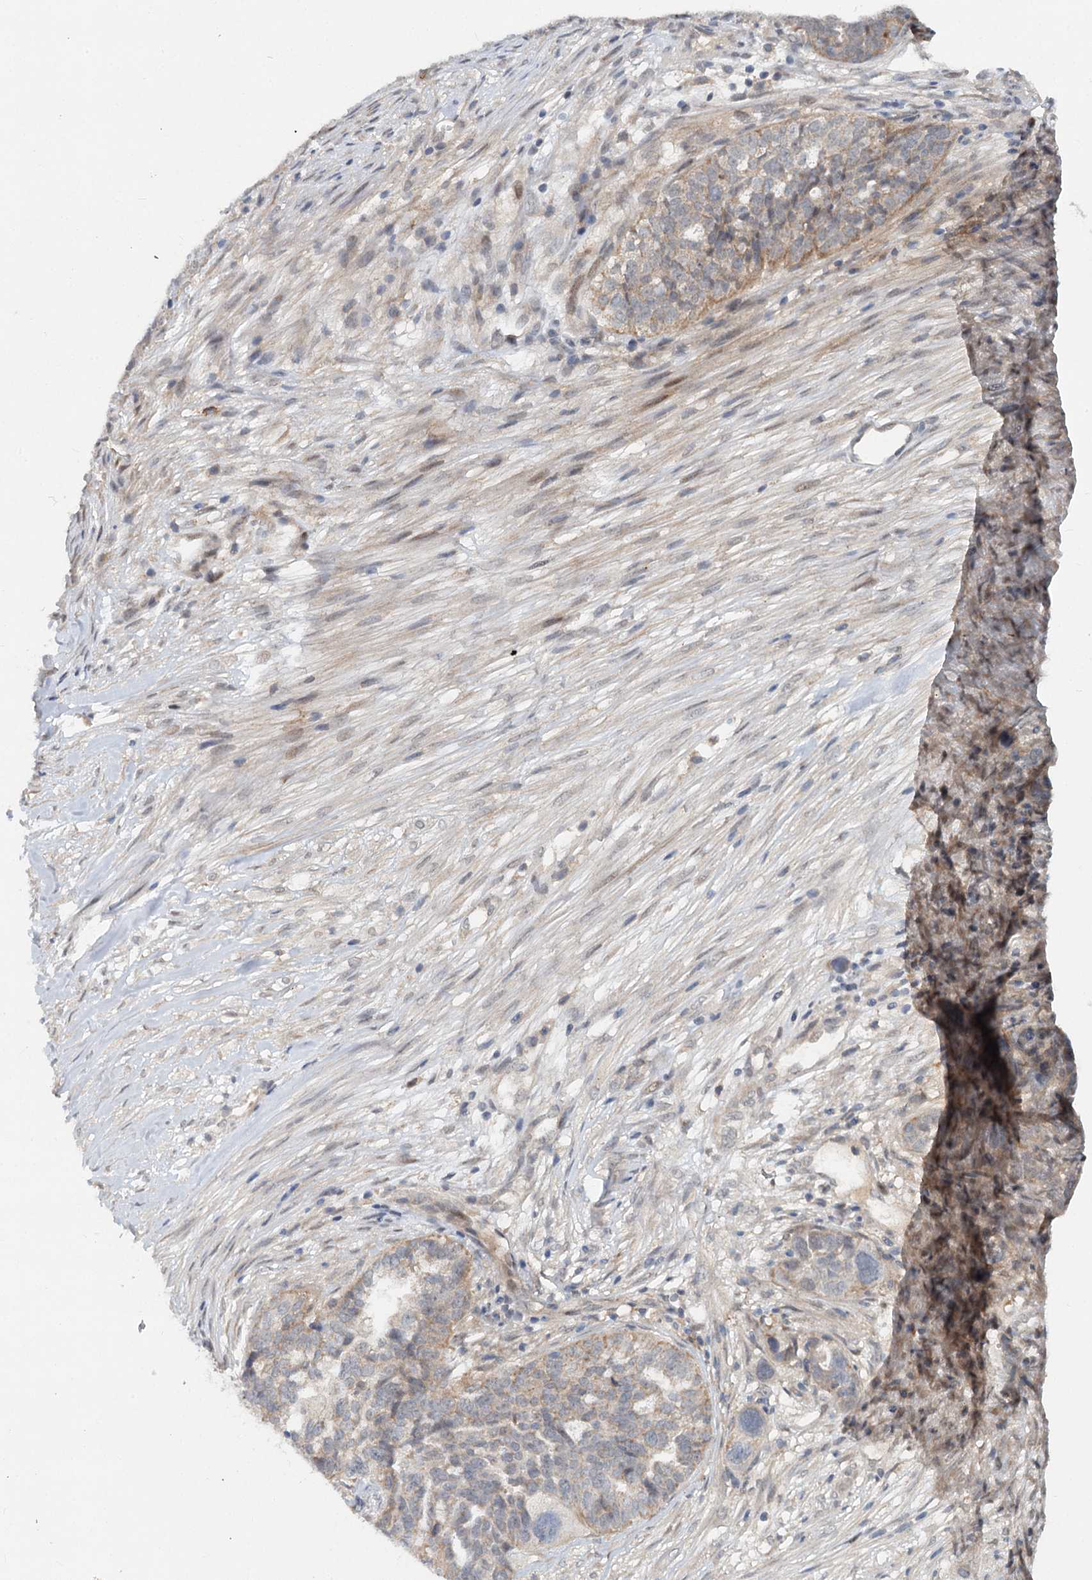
{"staining": {"intensity": "weak", "quantity": "25%-75%", "location": "cytoplasmic/membranous"}, "tissue": "ovarian cancer", "cell_type": "Tumor cells", "image_type": "cancer", "snomed": [{"axis": "morphology", "description": "Cystadenocarcinoma, serous, NOS"}, {"axis": "topography", "description": "Ovary"}], "caption": "A histopathology image showing weak cytoplasmic/membranous staining in about 25%-75% of tumor cells in ovarian serous cystadenocarcinoma, as visualized by brown immunohistochemical staining.", "gene": "AP3B1", "patient": {"sex": "female", "age": 59}}